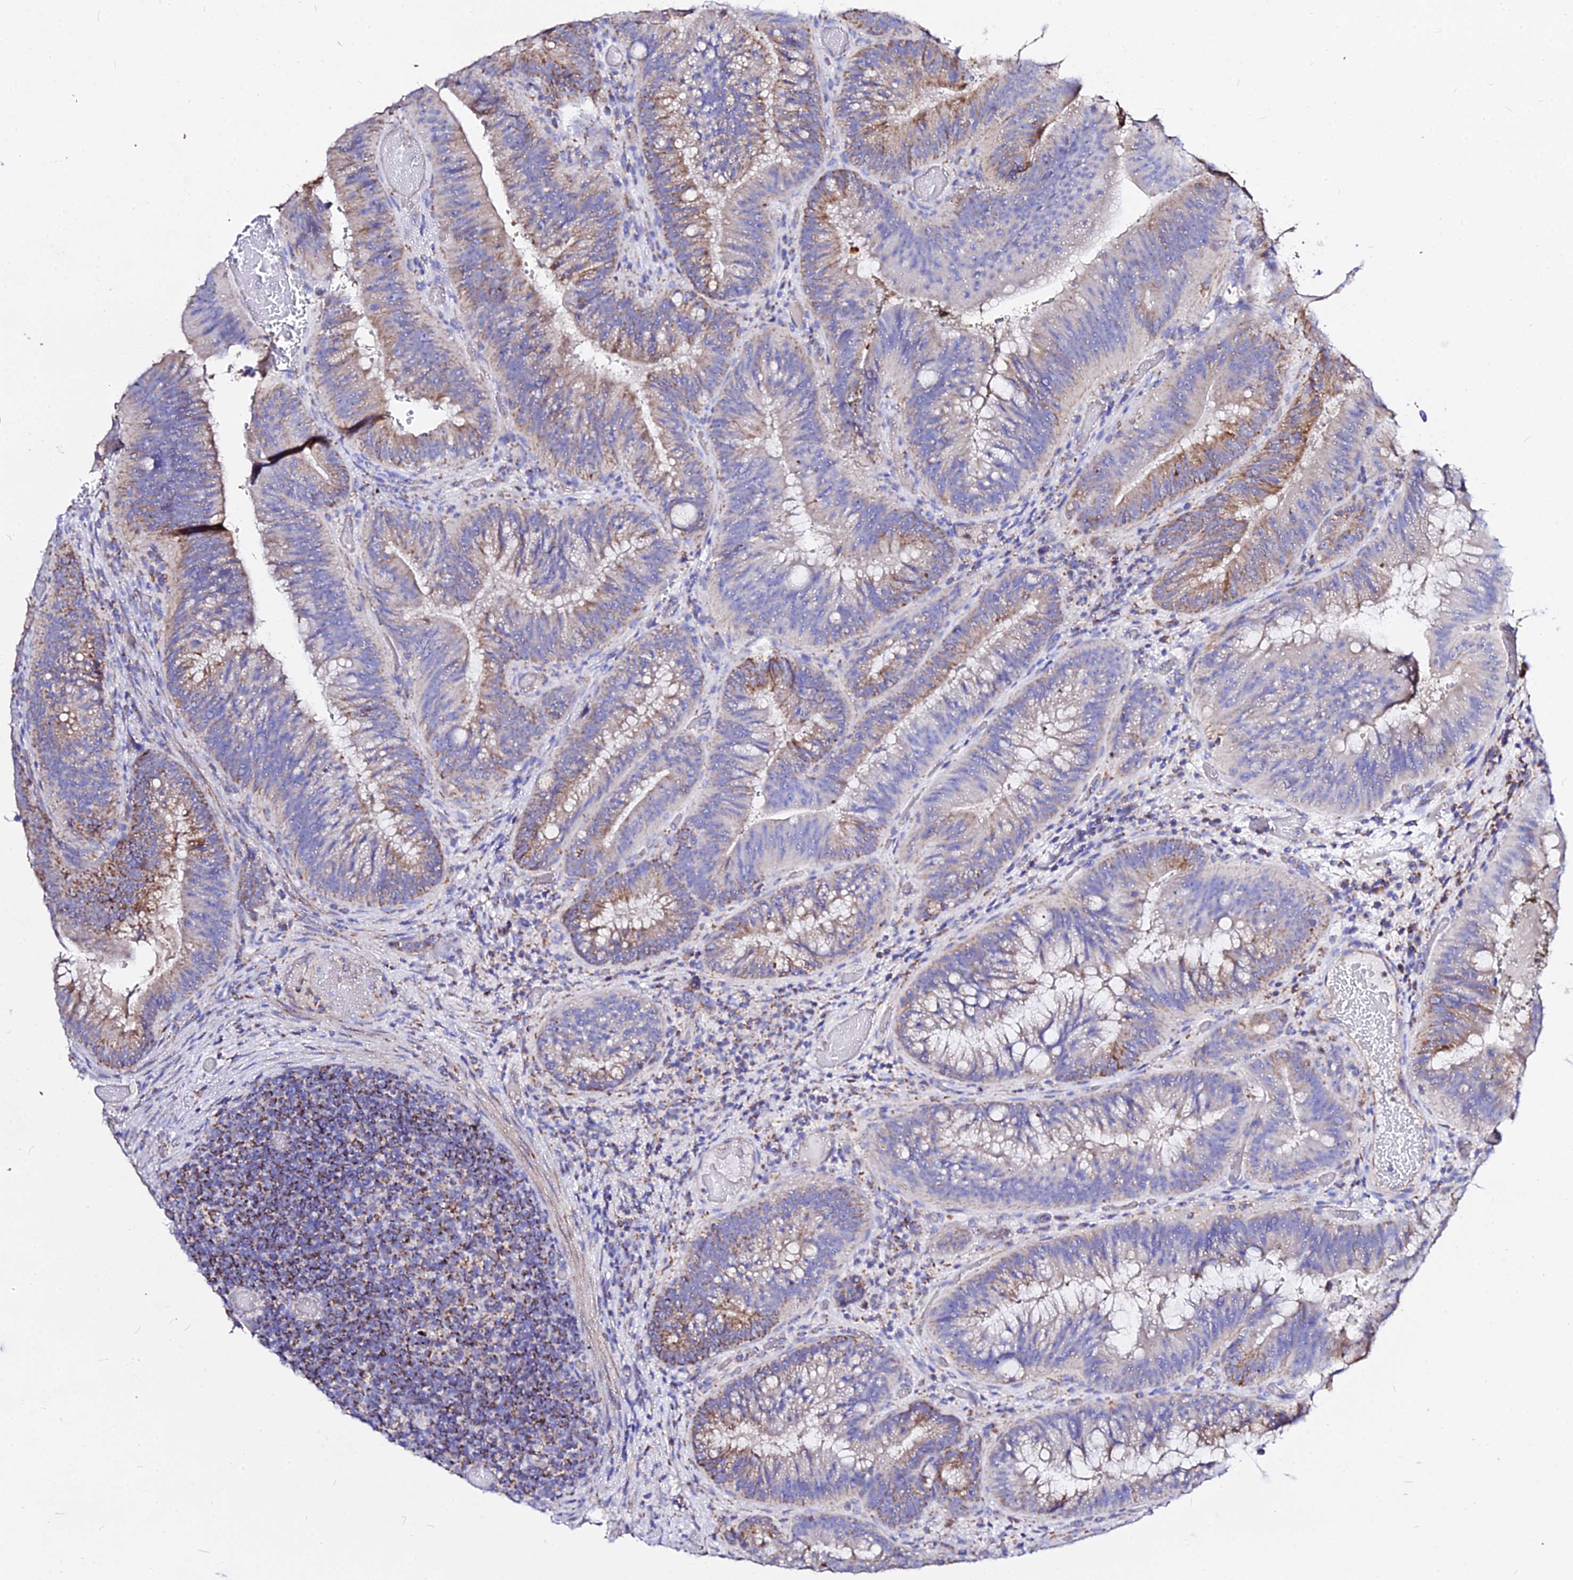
{"staining": {"intensity": "moderate", "quantity": "25%-75%", "location": "cytoplasmic/membranous"}, "tissue": "colorectal cancer", "cell_type": "Tumor cells", "image_type": "cancer", "snomed": [{"axis": "morphology", "description": "Adenocarcinoma, NOS"}, {"axis": "topography", "description": "Colon"}], "caption": "Colorectal adenocarcinoma stained with IHC shows moderate cytoplasmic/membranous staining in approximately 25%-75% of tumor cells.", "gene": "ZNF573", "patient": {"sex": "female", "age": 43}}